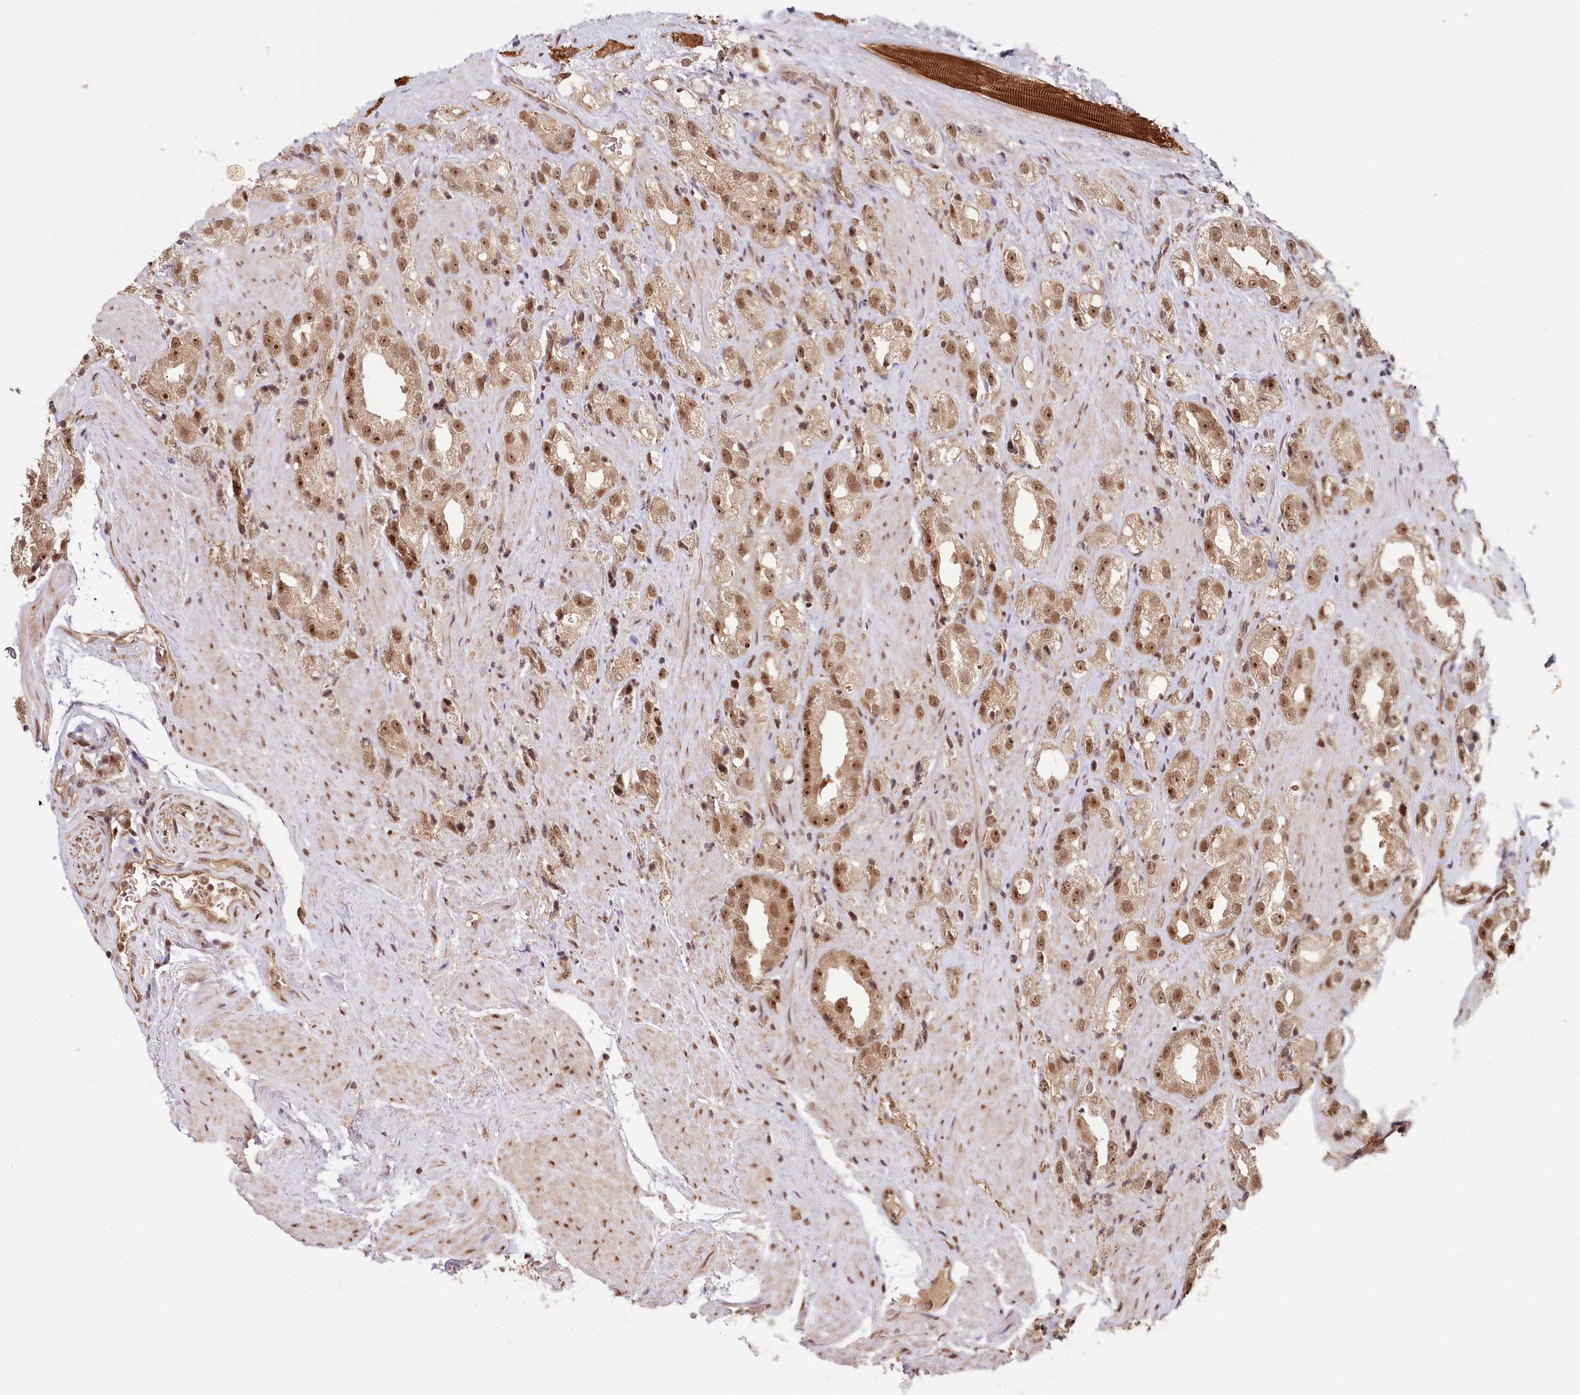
{"staining": {"intensity": "moderate", "quantity": ">75%", "location": "nuclear"}, "tissue": "prostate cancer", "cell_type": "Tumor cells", "image_type": "cancer", "snomed": [{"axis": "morphology", "description": "Adenocarcinoma, NOS"}, {"axis": "topography", "description": "Prostate"}], "caption": "A micrograph of human prostate cancer stained for a protein displays moderate nuclear brown staining in tumor cells. Immunohistochemistry (ihc) stains the protein of interest in brown and the nuclei are stained blue.", "gene": "WAPL", "patient": {"sex": "male", "age": 79}}